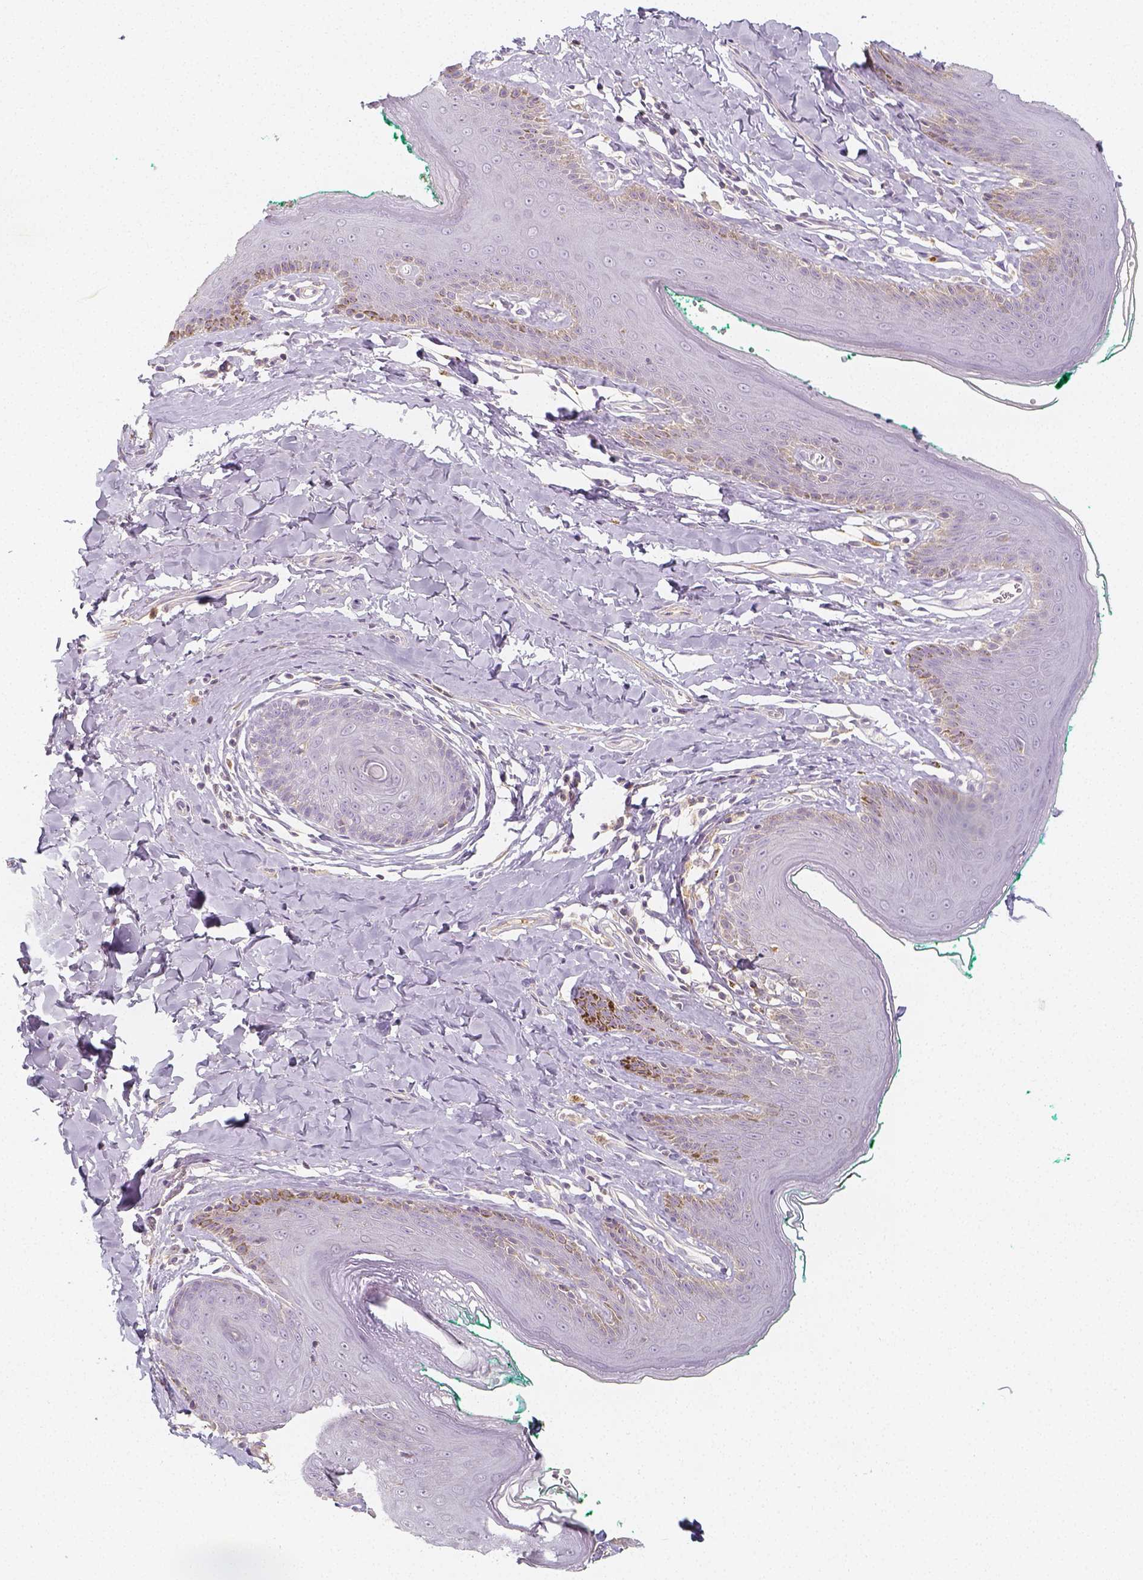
{"staining": {"intensity": "negative", "quantity": "none", "location": "none"}, "tissue": "skin", "cell_type": "Epidermal cells", "image_type": "normal", "snomed": [{"axis": "morphology", "description": "Normal tissue, NOS"}, {"axis": "topography", "description": "Vulva"}, {"axis": "topography", "description": "Peripheral nerve tissue"}], "caption": "Immunohistochemistry of benign human skin reveals no expression in epidermal cells.", "gene": "PTPRJ", "patient": {"sex": "female", "age": 66}}